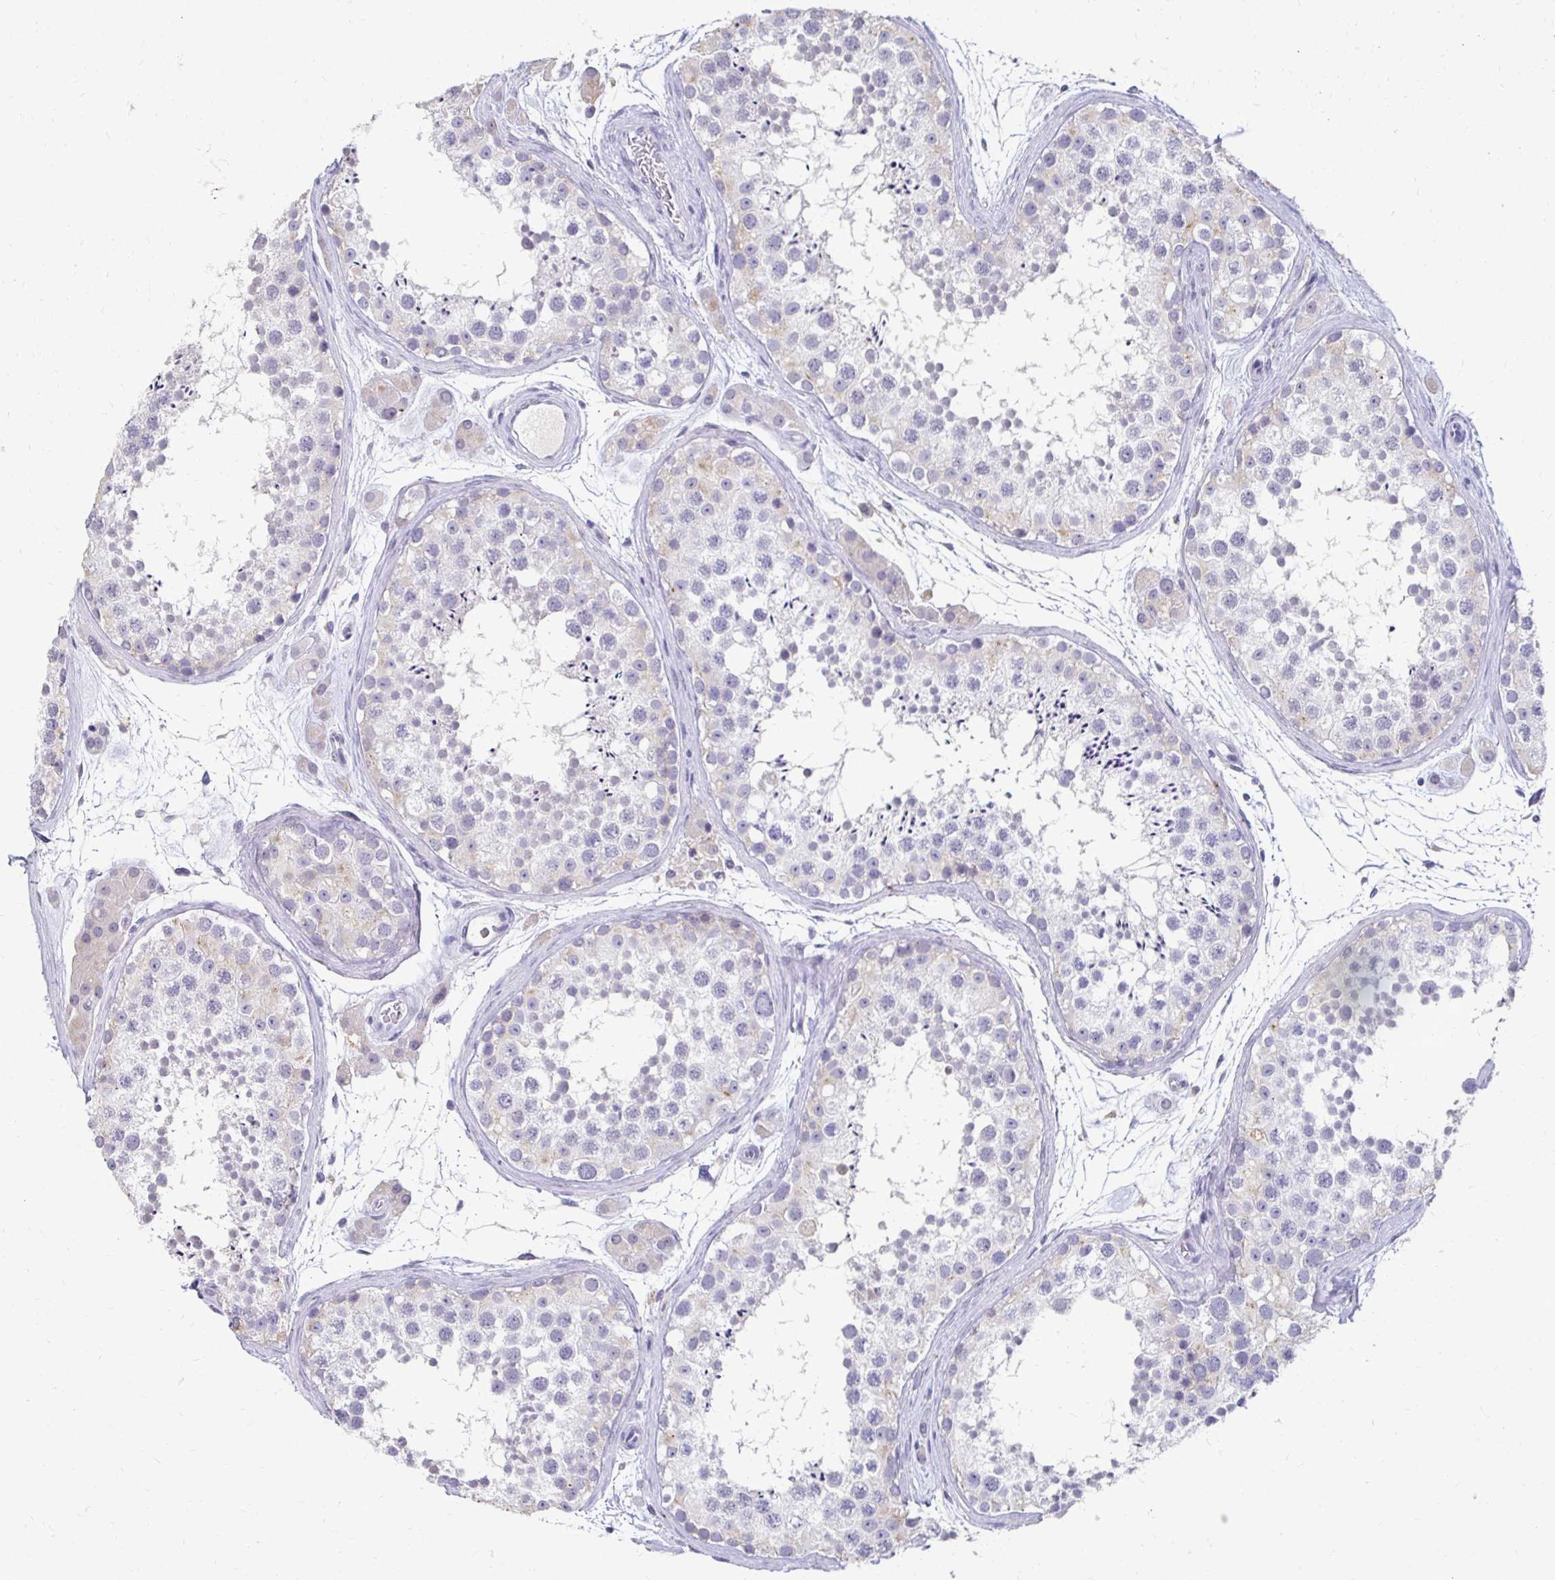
{"staining": {"intensity": "negative", "quantity": "none", "location": "none"}, "tissue": "testis", "cell_type": "Cells in seminiferous ducts", "image_type": "normal", "snomed": [{"axis": "morphology", "description": "Normal tissue, NOS"}, {"axis": "topography", "description": "Testis"}], "caption": "Image shows no protein positivity in cells in seminiferous ducts of unremarkable testis. Nuclei are stained in blue.", "gene": "GK2", "patient": {"sex": "male", "age": 41}}